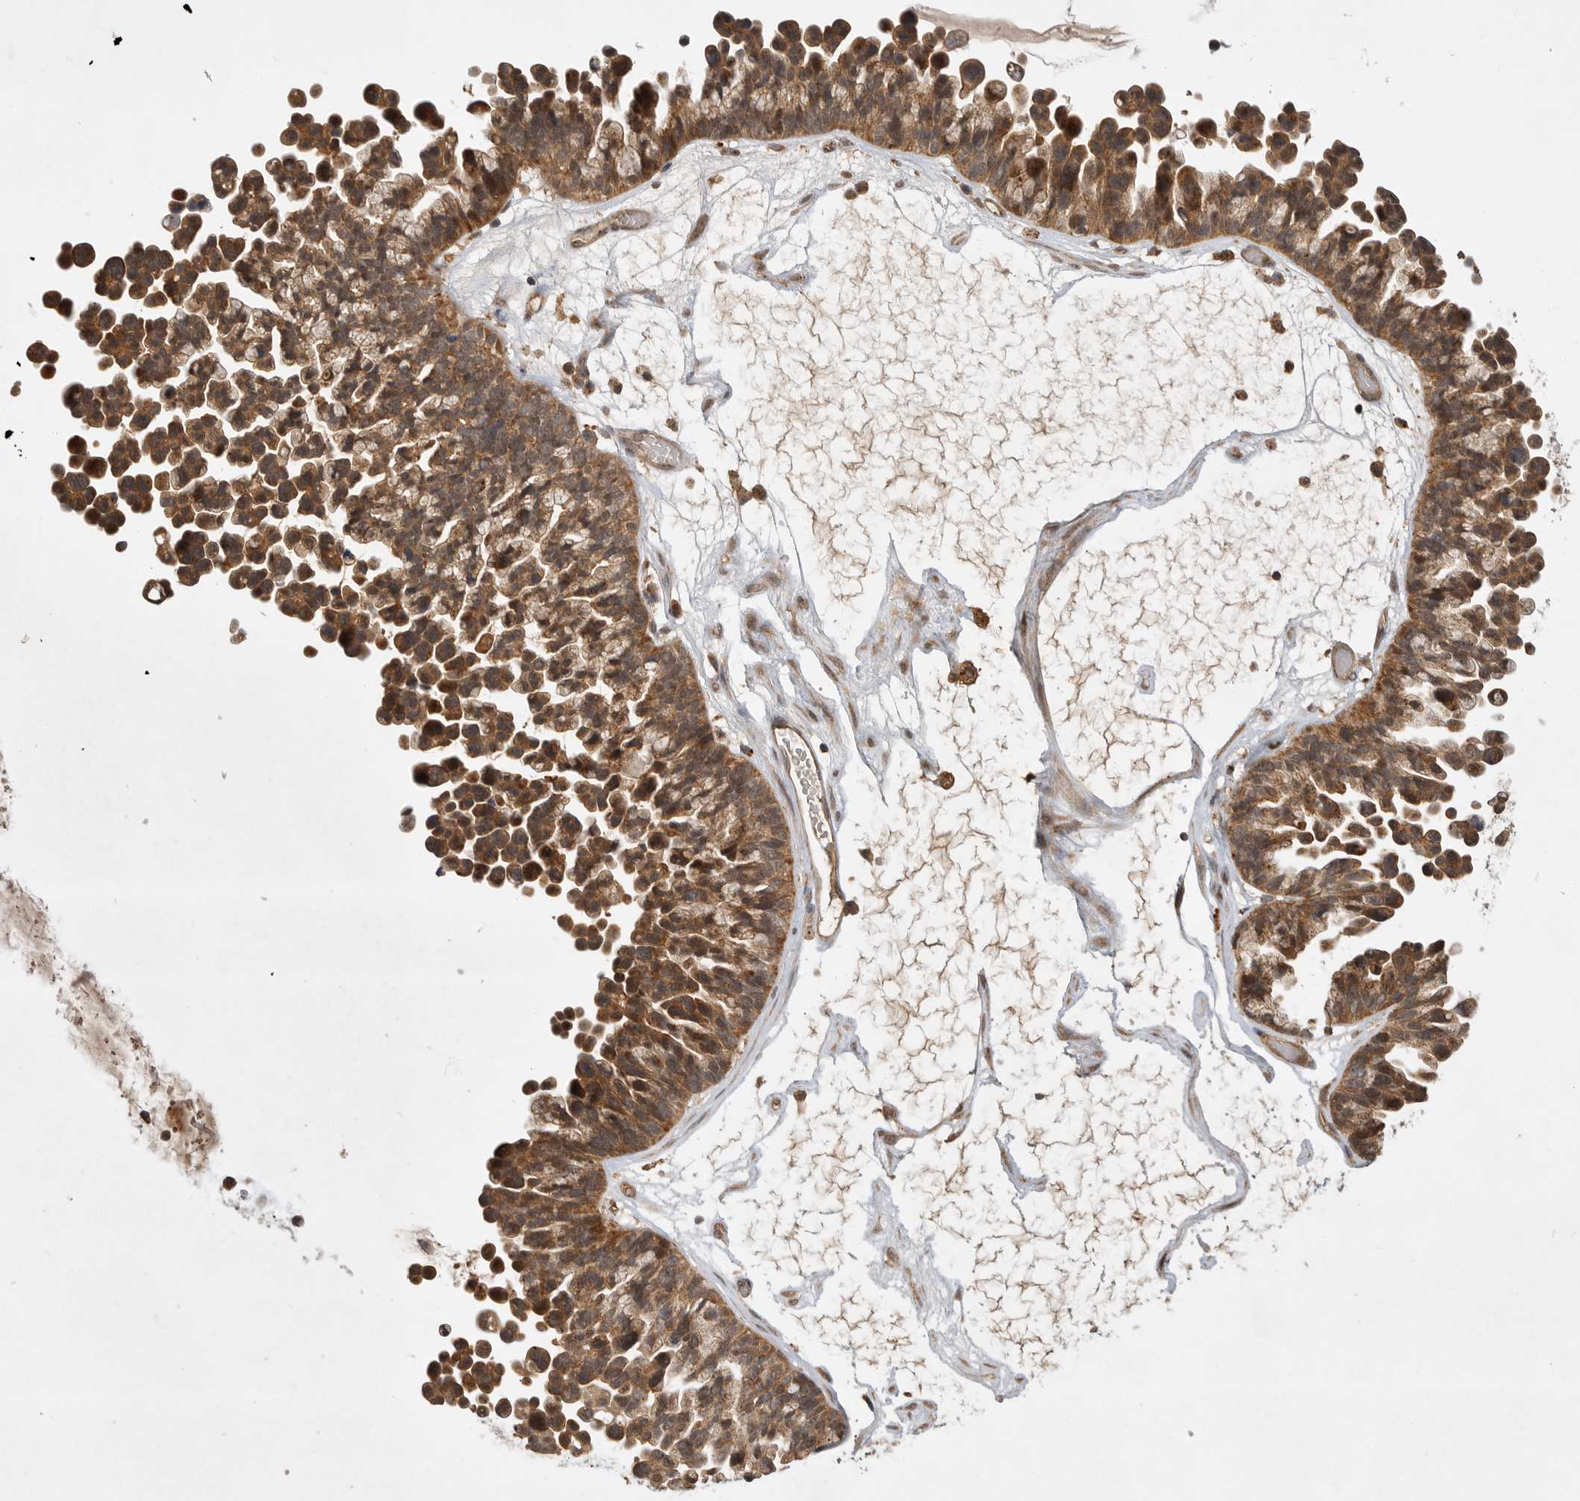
{"staining": {"intensity": "moderate", "quantity": ">75%", "location": "cytoplasmic/membranous"}, "tissue": "ovarian cancer", "cell_type": "Tumor cells", "image_type": "cancer", "snomed": [{"axis": "morphology", "description": "Cystadenocarcinoma, serous, NOS"}, {"axis": "topography", "description": "Ovary"}], "caption": "This photomicrograph shows ovarian serous cystadenocarcinoma stained with immunohistochemistry to label a protein in brown. The cytoplasmic/membranous of tumor cells show moderate positivity for the protein. Nuclei are counter-stained blue.", "gene": "ZNF232", "patient": {"sex": "female", "age": 56}}